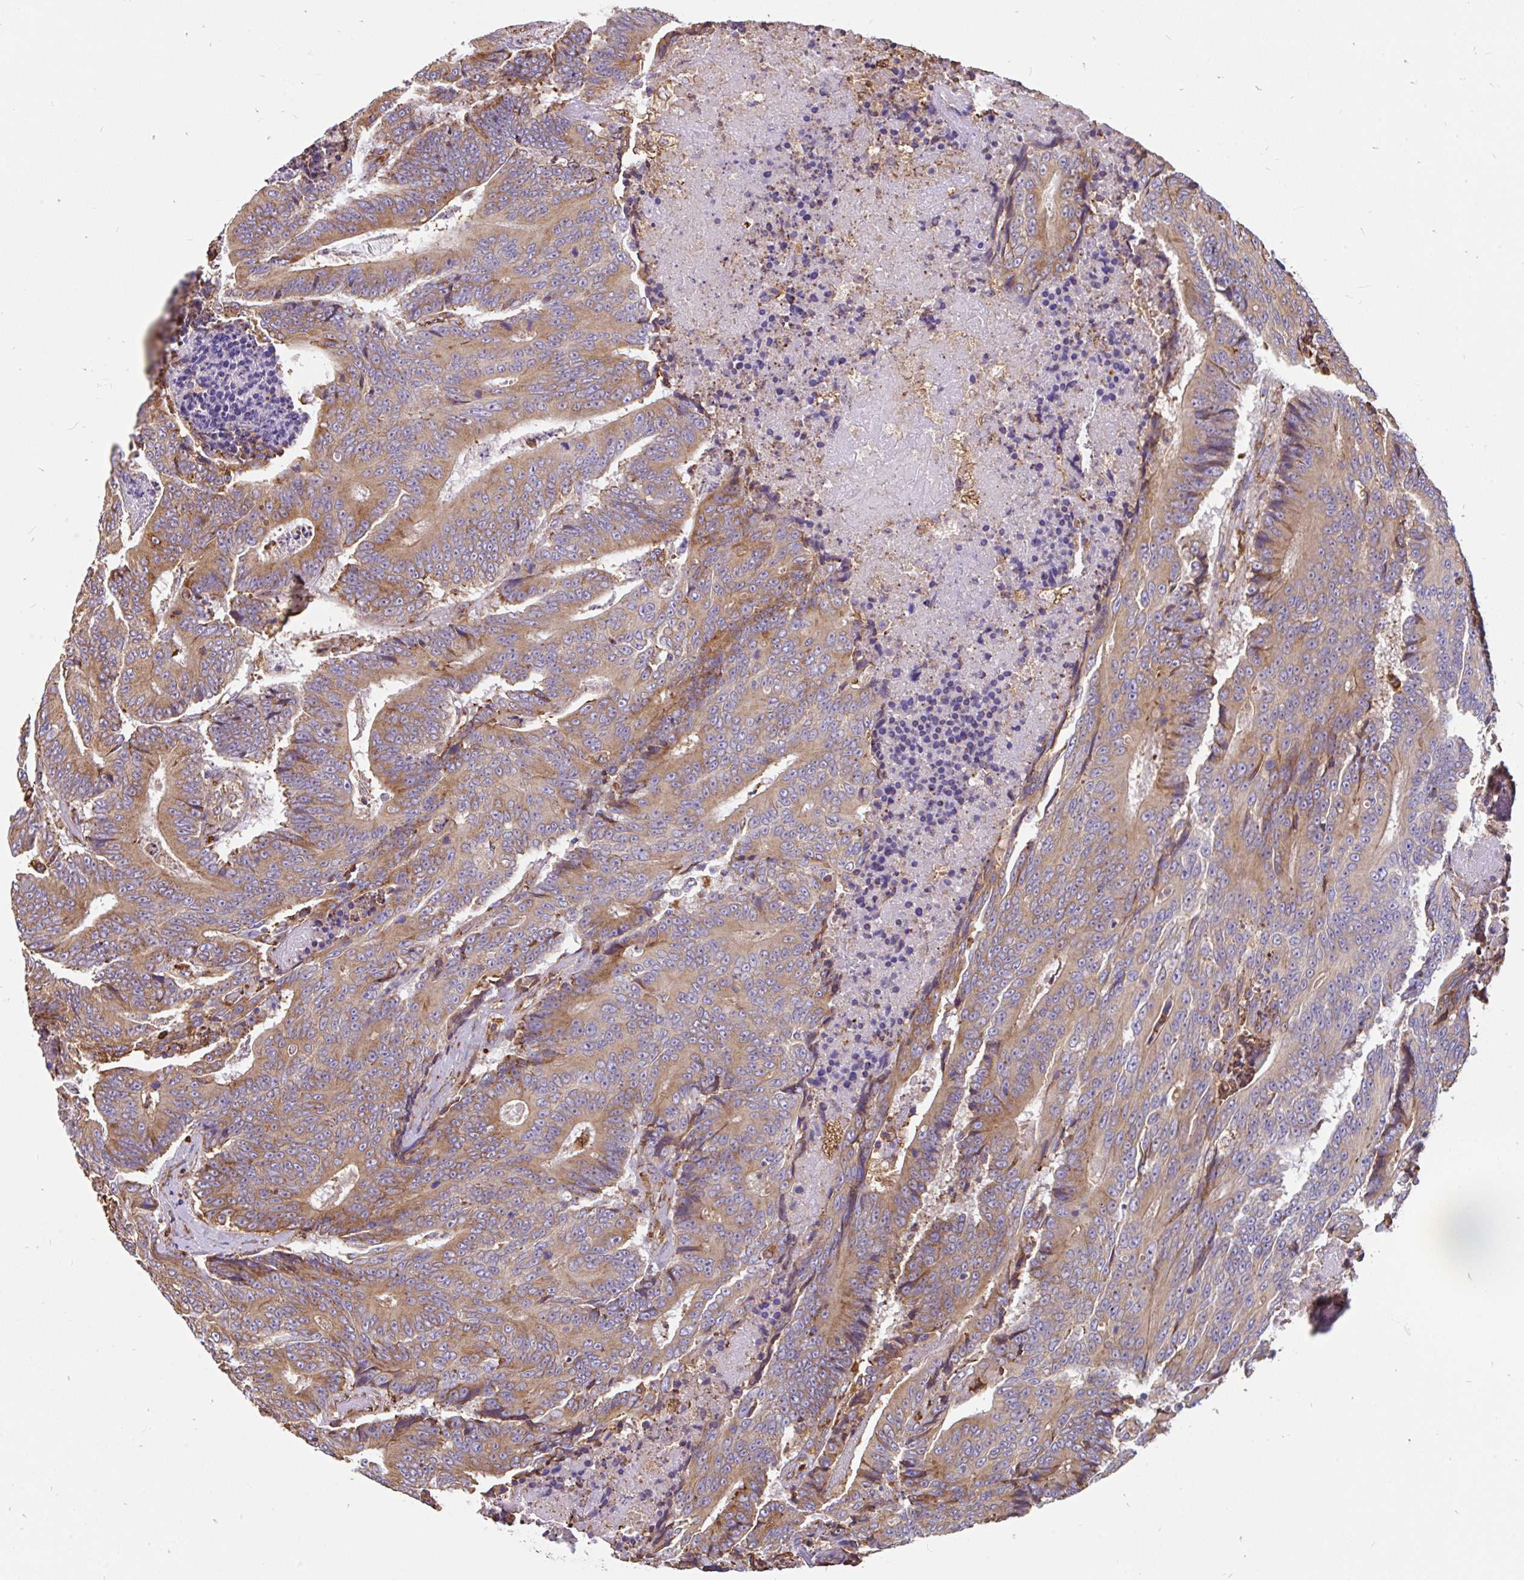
{"staining": {"intensity": "moderate", "quantity": ">75%", "location": "cytoplasmic/membranous"}, "tissue": "colorectal cancer", "cell_type": "Tumor cells", "image_type": "cancer", "snomed": [{"axis": "morphology", "description": "Adenocarcinoma, NOS"}, {"axis": "topography", "description": "Colon"}], "caption": "The immunohistochemical stain highlights moderate cytoplasmic/membranous expression in tumor cells of colorectal adenocarcinoma tissue.", "gene": "EML5", "patient": {"sex": "male", "age": 83}}